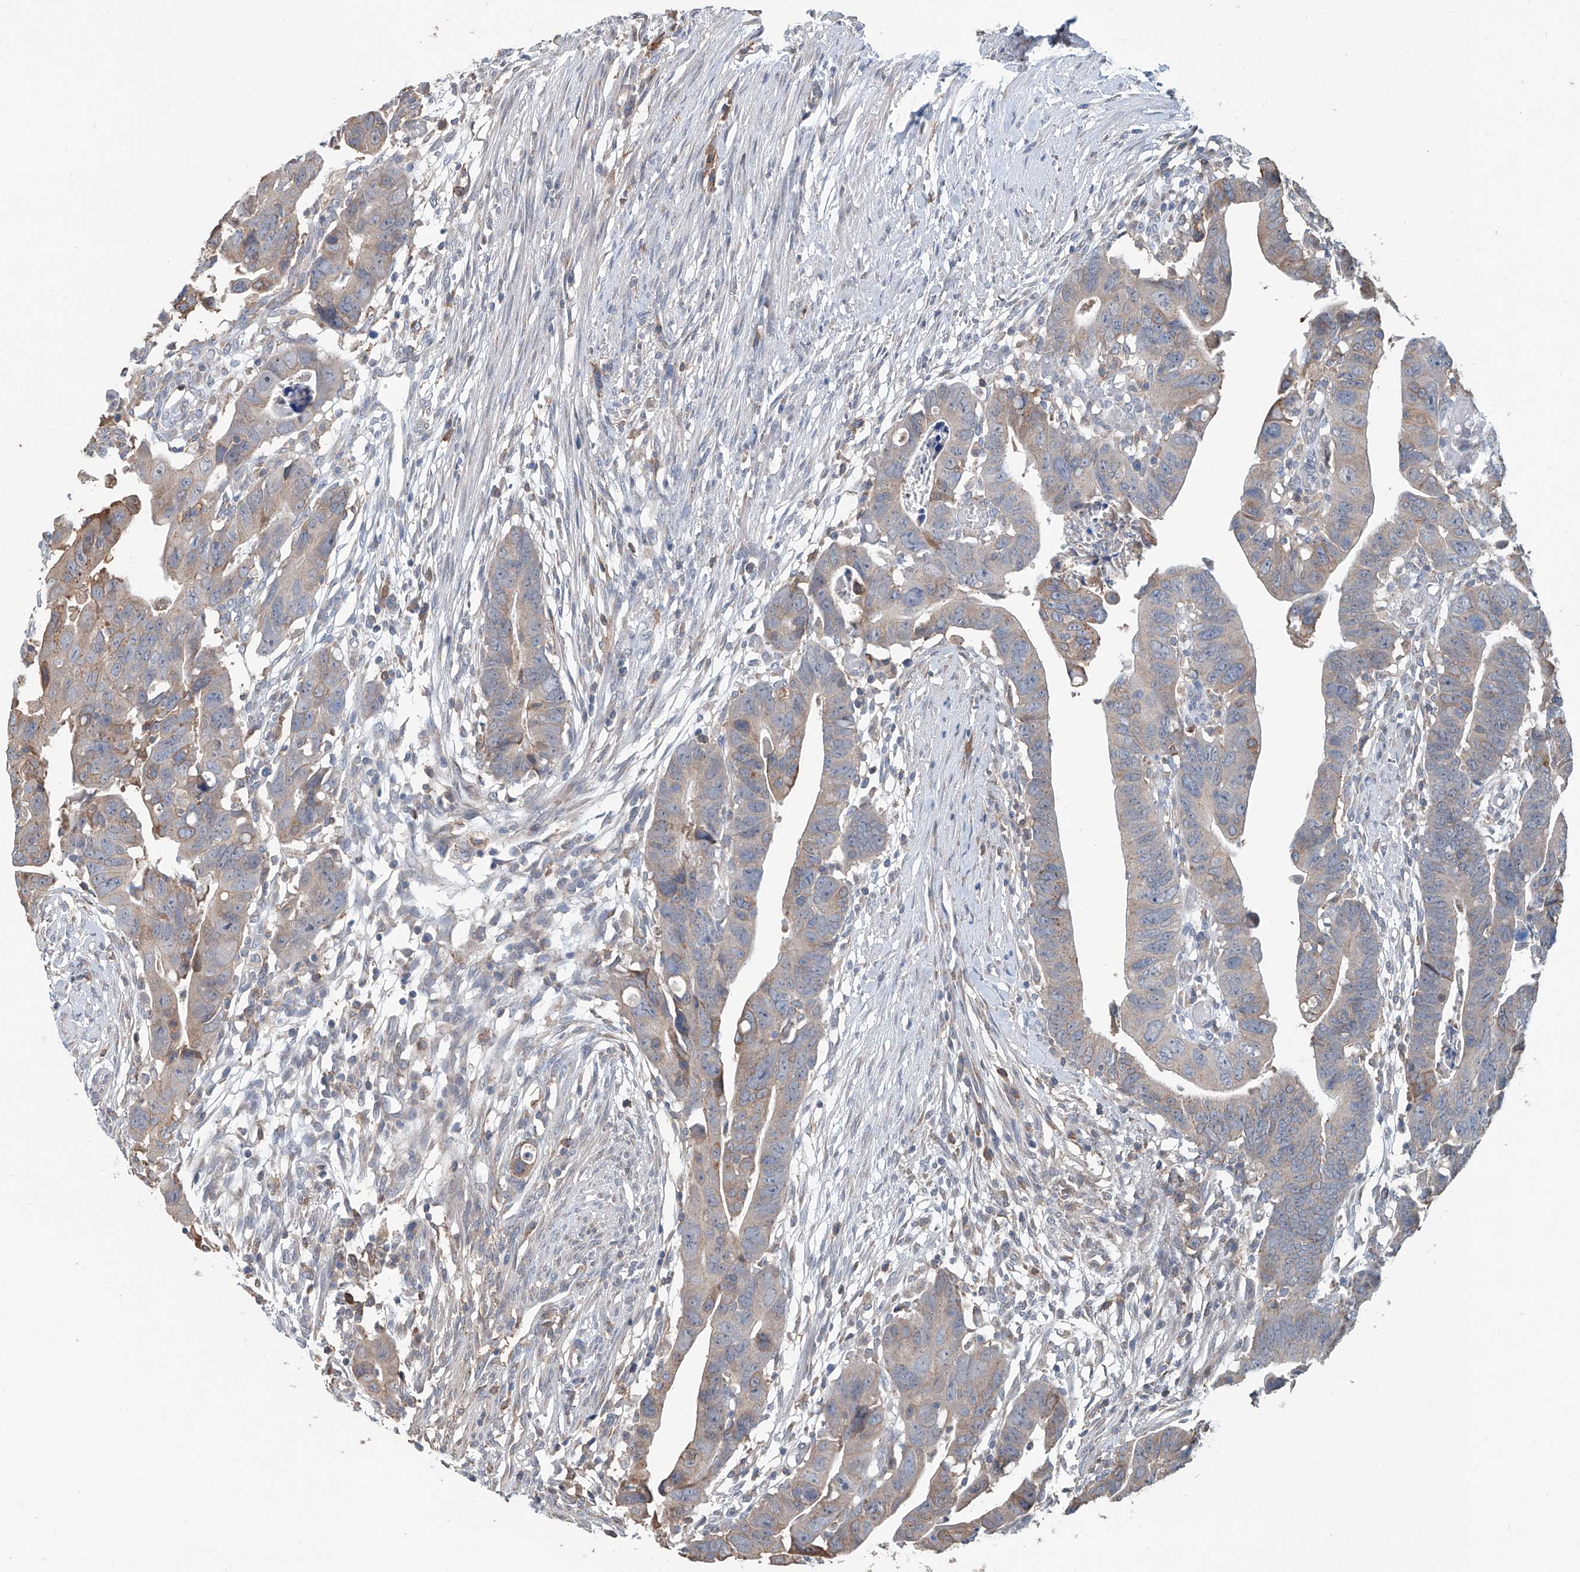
{"staining": {"intensity": "weak", "quantity": "25%-75%", "location": "cytoplasmic/membranous"}, "tissue": "colorectal cancer", "cell_type": "Tumor cells", "image_type": "cancer", "snomed": [{"axis": "morphology", "description": "Adenocarcinoma, NOS"}, {"axis": "topography", "description": "Rectum"}], "caption": "Immunohistochemical staining of human adenocarcinoma (colorectal) displays low levels of weak cytoplasmic/membranous staining in approximately 25%-75% of tumor cells.", "gene": "KCNK10", "patient": {"sex": "female", "age": 65}}